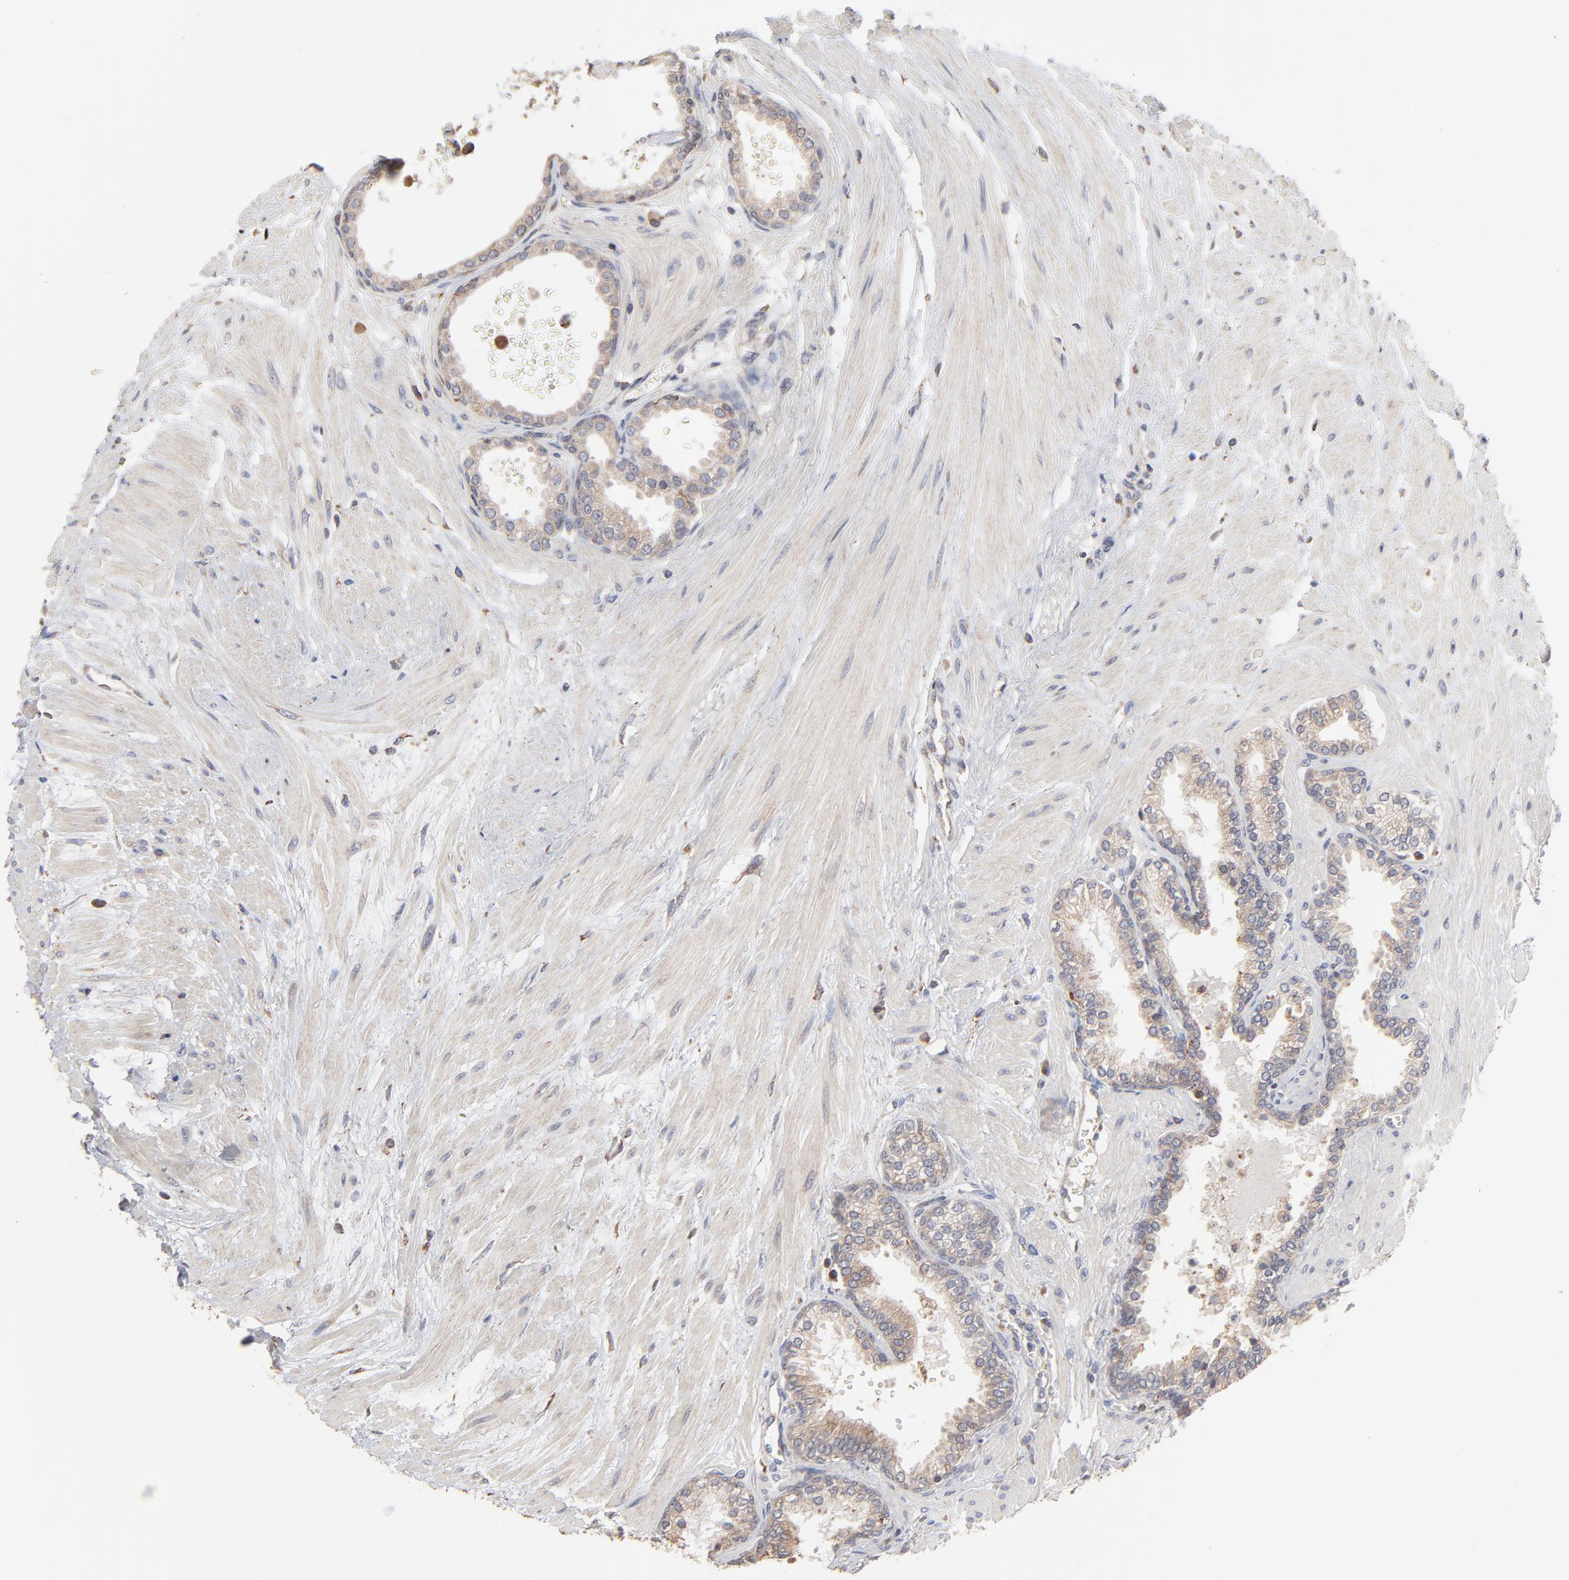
{"staining": {"intensity": "weak", "quantity": ">75%", "location": "cytoplasmic/membranous"}, "tissue": "prostate", "cell_type": "Glandular cells", "image_type": "normal", "snomed": [{"axis": "morphology", "description": "Normal tissue, NOS"}, {"axis": "topography", "description": "Prostate"}], "caption": "Prostate stained with DAB (3,3'-diaminobenzidine) immunohistochemistry (IHC) displays low levels of weak cytoplasmic/membranous staining in approximately >75% of glandular cells. The protein of interest is stained brown, and the nuclei are stained in blue (DAB (3,3'-diaminobenzidine) IHC with brightfield microscopy, high magnification).", "gene": "RNF213", "patient": {"sex": "male", "age": 64}}